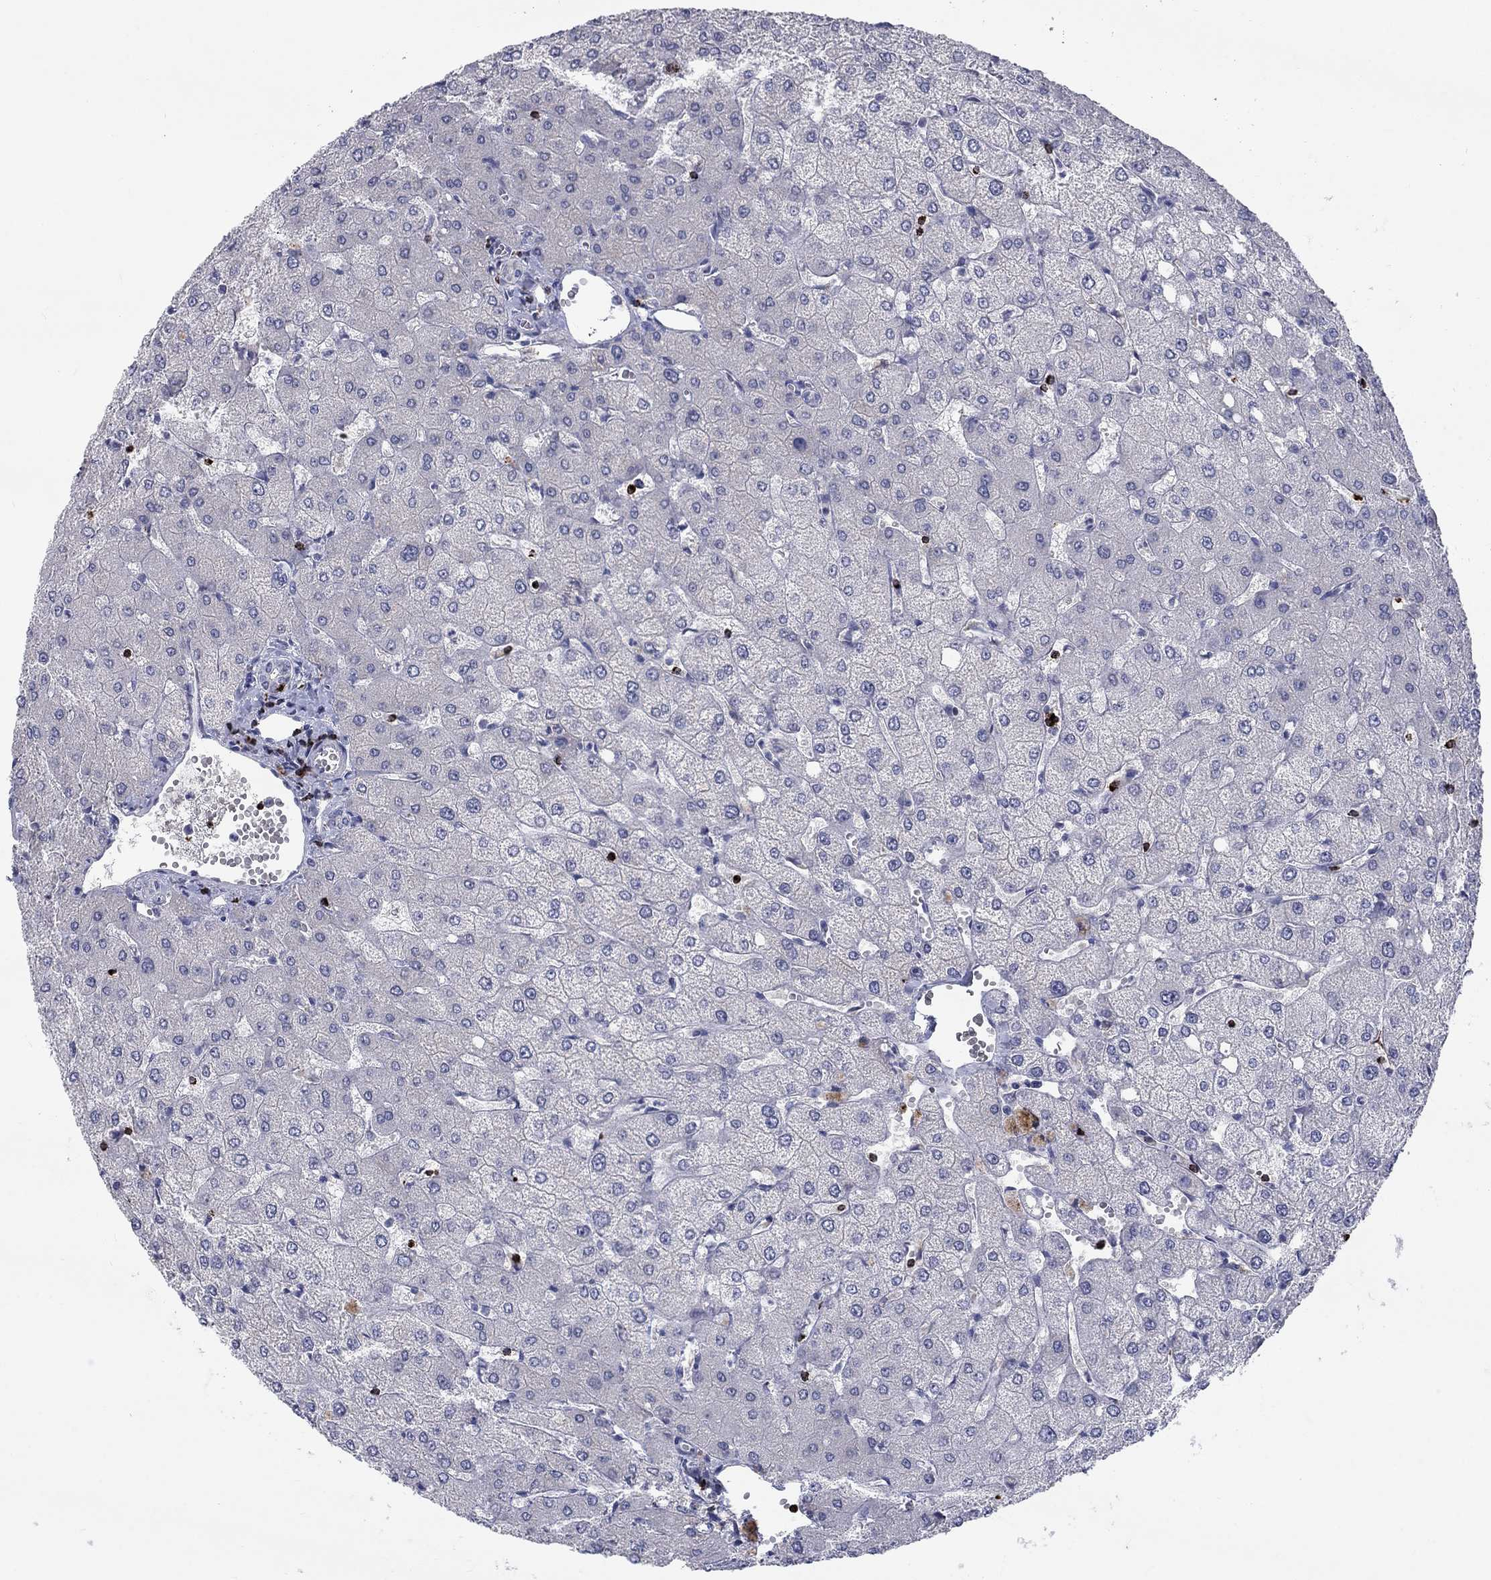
{"staining": {"intensity": "negative", "quantity": "none", "location": "none"}, "tissue": "liver", "cell_type": "Cholangiocytes", "image_type": "normal", "snomed": [{"axis": "morphology", "description": "Normal tissue, NOS"}, {"axis": "topography", "description": "Liver"}], "caption": "The IHC image has no significant staining in cholangiocytes of liver. The staining is performed using DAB brown chromogen with nuclei counter-stained in using hematoxylin.", "gene": "GZMA", "patient": {"sex": "female", "age": 54}}